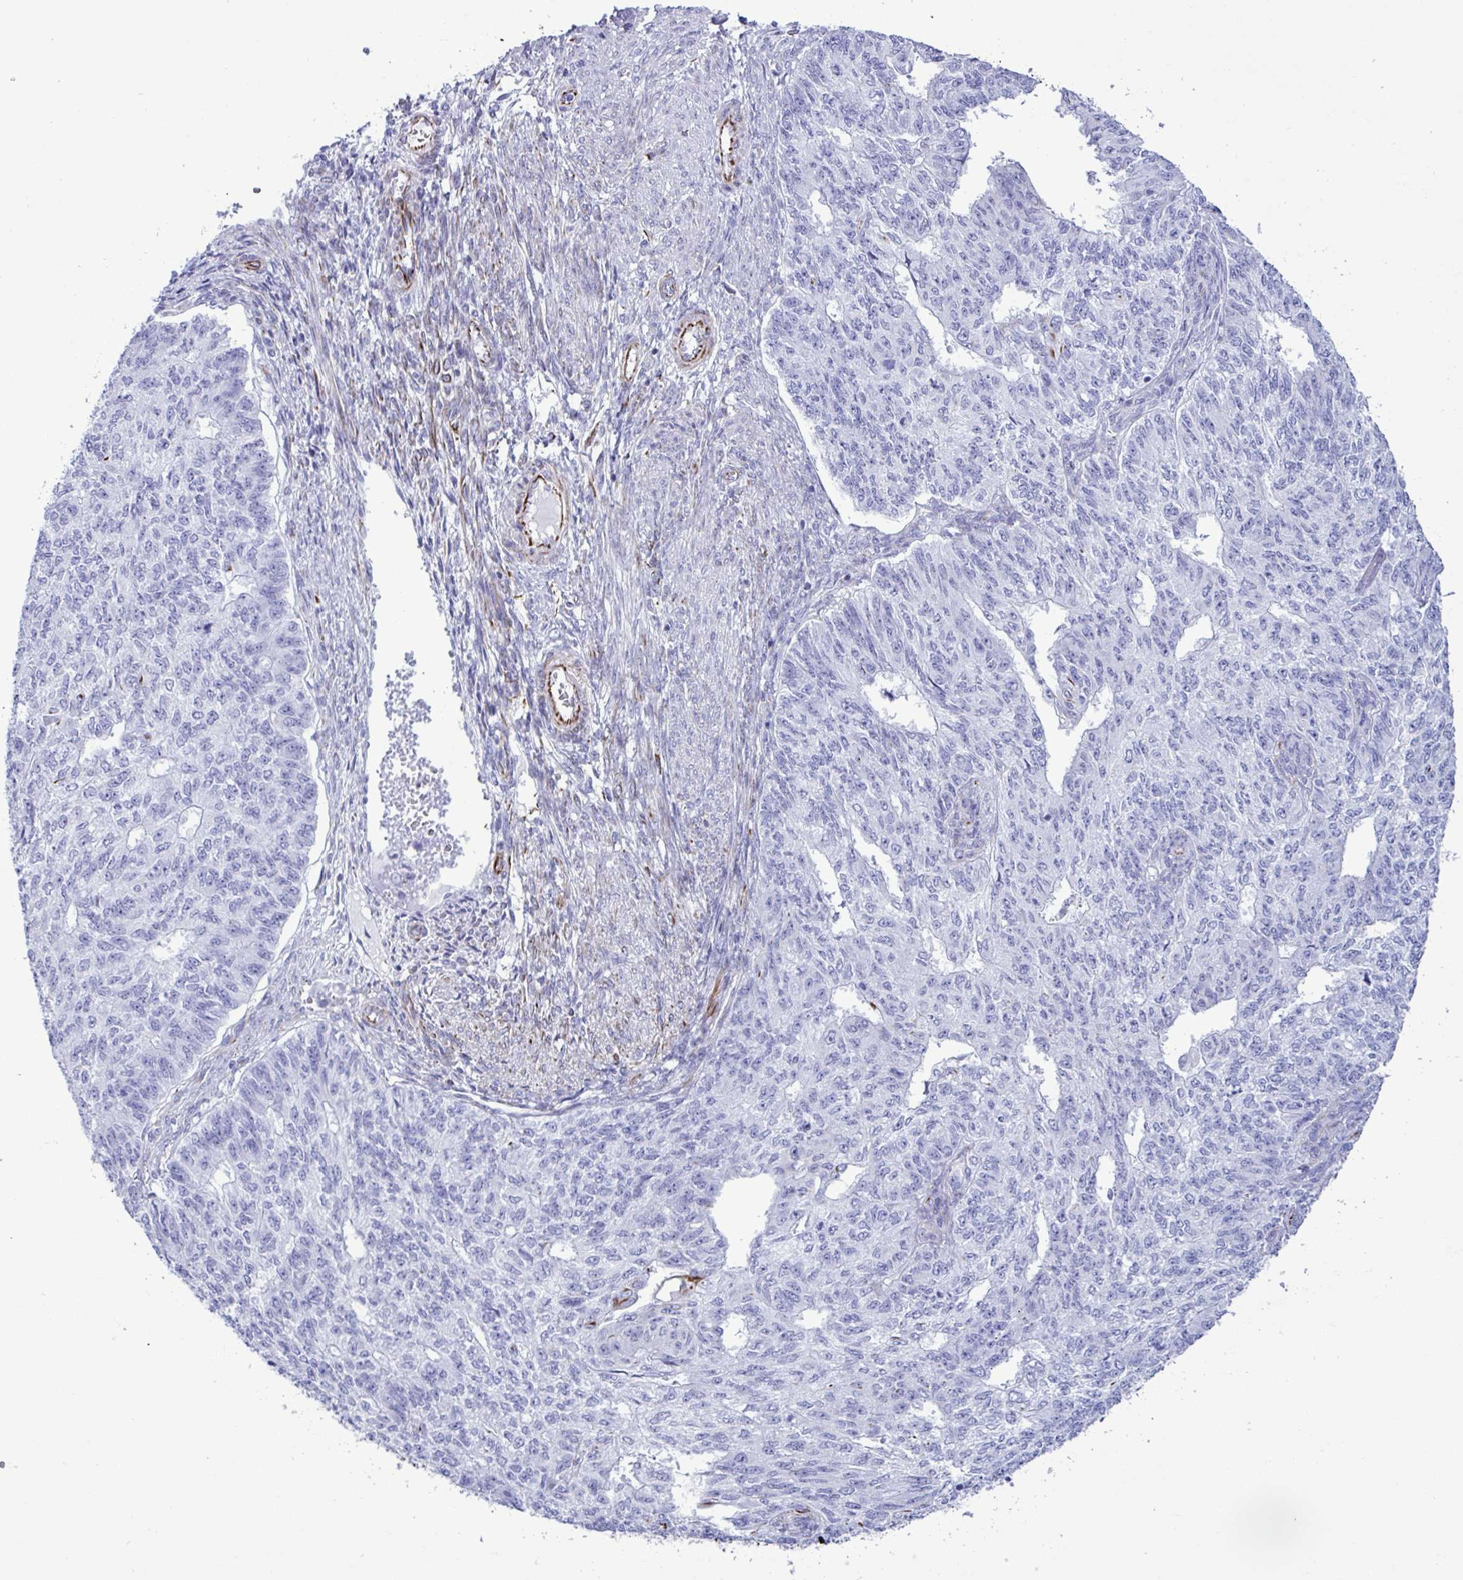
{"staining": {"intensity": "negative", "quantity": "none", "location": "none"}, "tissue": "endometrial cancer", "cell_type": "Tumor cells", "image_type": "cancer", "snomed": [{"axis": "morphology", "description": "Adenocarcinoma, NOS"}, {"axis": "topography", "description": "Endometrium"}], "caption": "High magnification brightfield microscopy of endometrial cancer (adenocarcinoma) stained with DAB (brown) and counterstained with hematoxylin (blue): tumor cells show no significant positivity.", "gene": "SMAD5", "patient": {"sex": "female", "age": 32}}